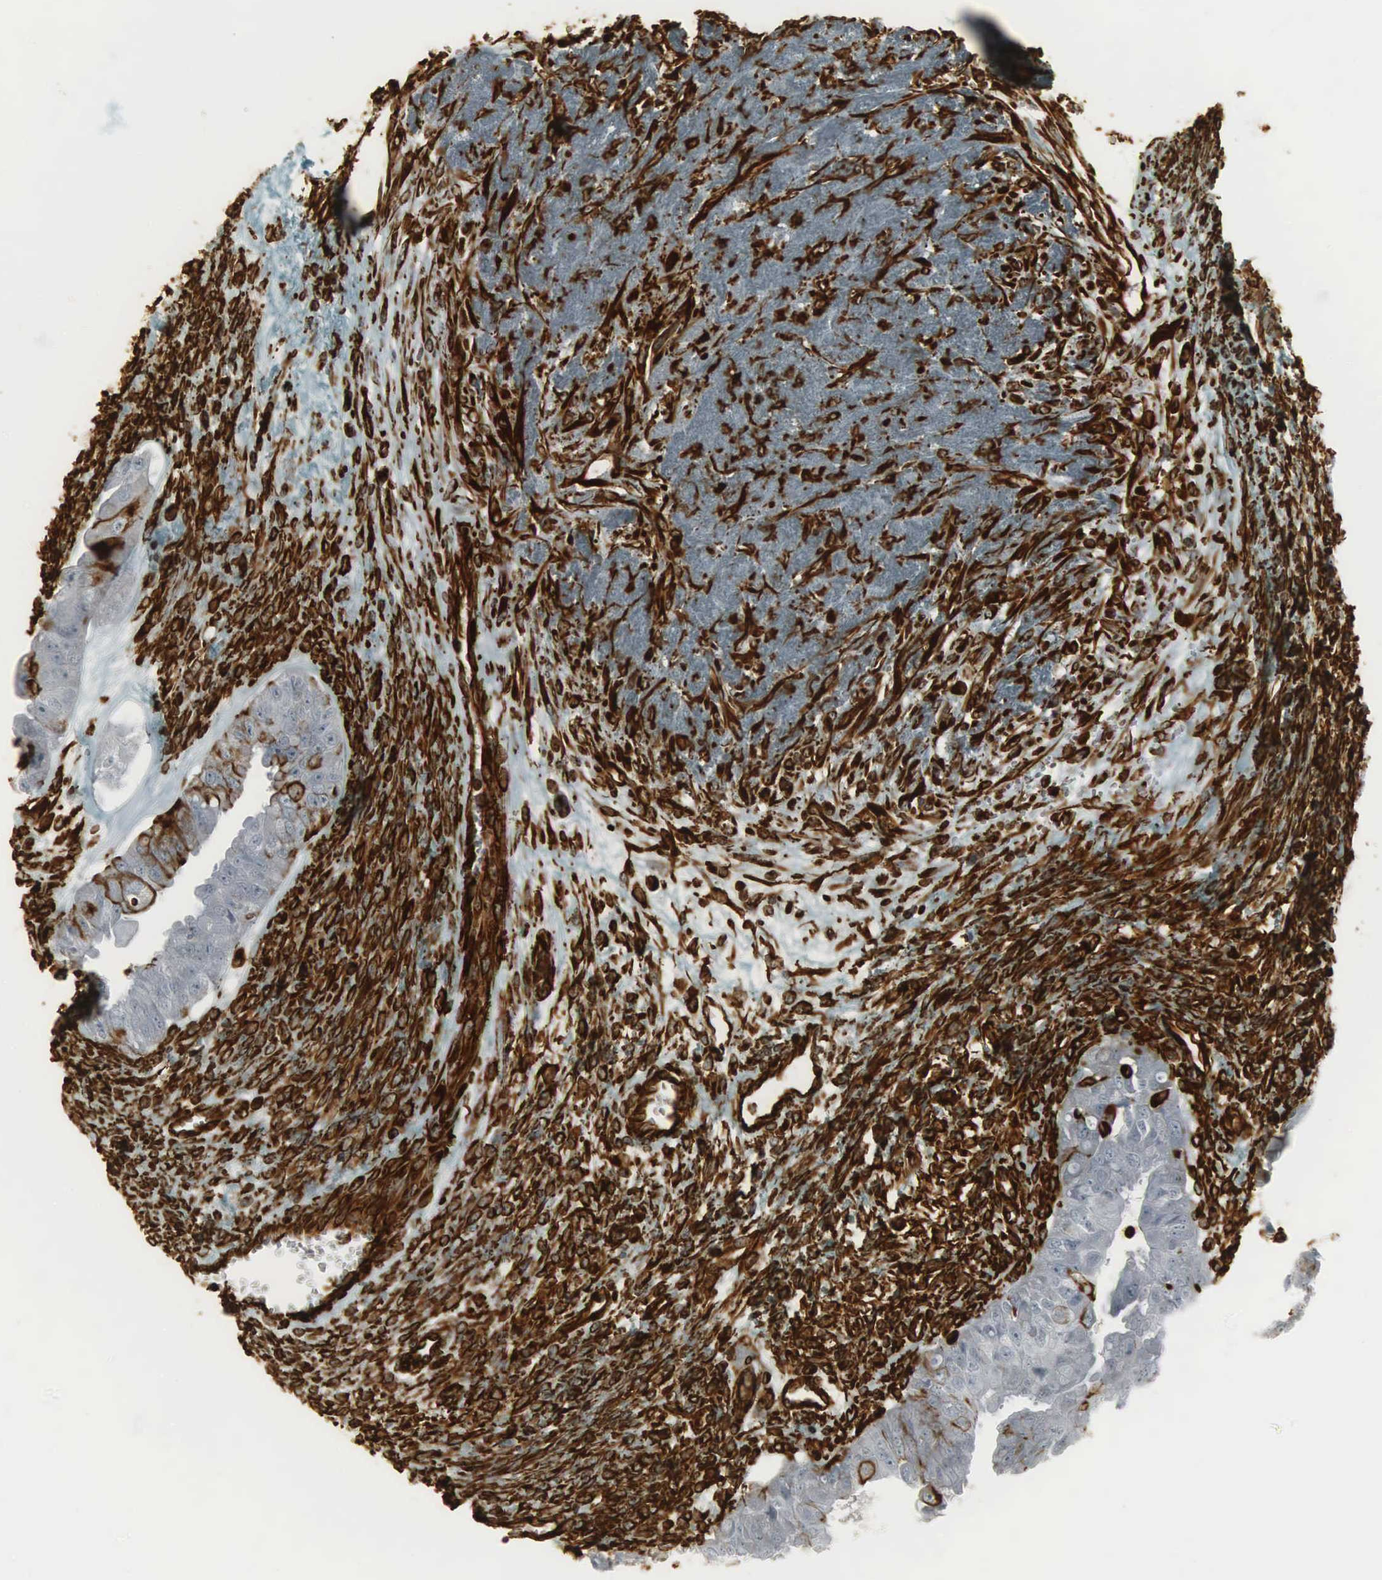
{"staining": {"intensity": "moderate", "quantity": "25%-75%", "location": "cytoplasmic/membranous"}, "tissue": "ovarian cancer", "cell_type": "Tumor cells", "image_type": "cancer", "snomed": [{"axis": "morphology", "description": "Carcinoma, endometroid"}, {"axis": "topography", "description": "Ovary"}], "caption": "The photomicrograph shows a brown stain indicating the presence of a protein in the cytoplasmic/membranous of tumor cells in ovarian cancer (endometroid carcinoma). The protein of interest is stained brown, and the nuclei are stained in blue (DAB IHC with brightfield microscopy, high magnification).", "gene": "VIM", "patient": {"sex": "female", "age": 85}}